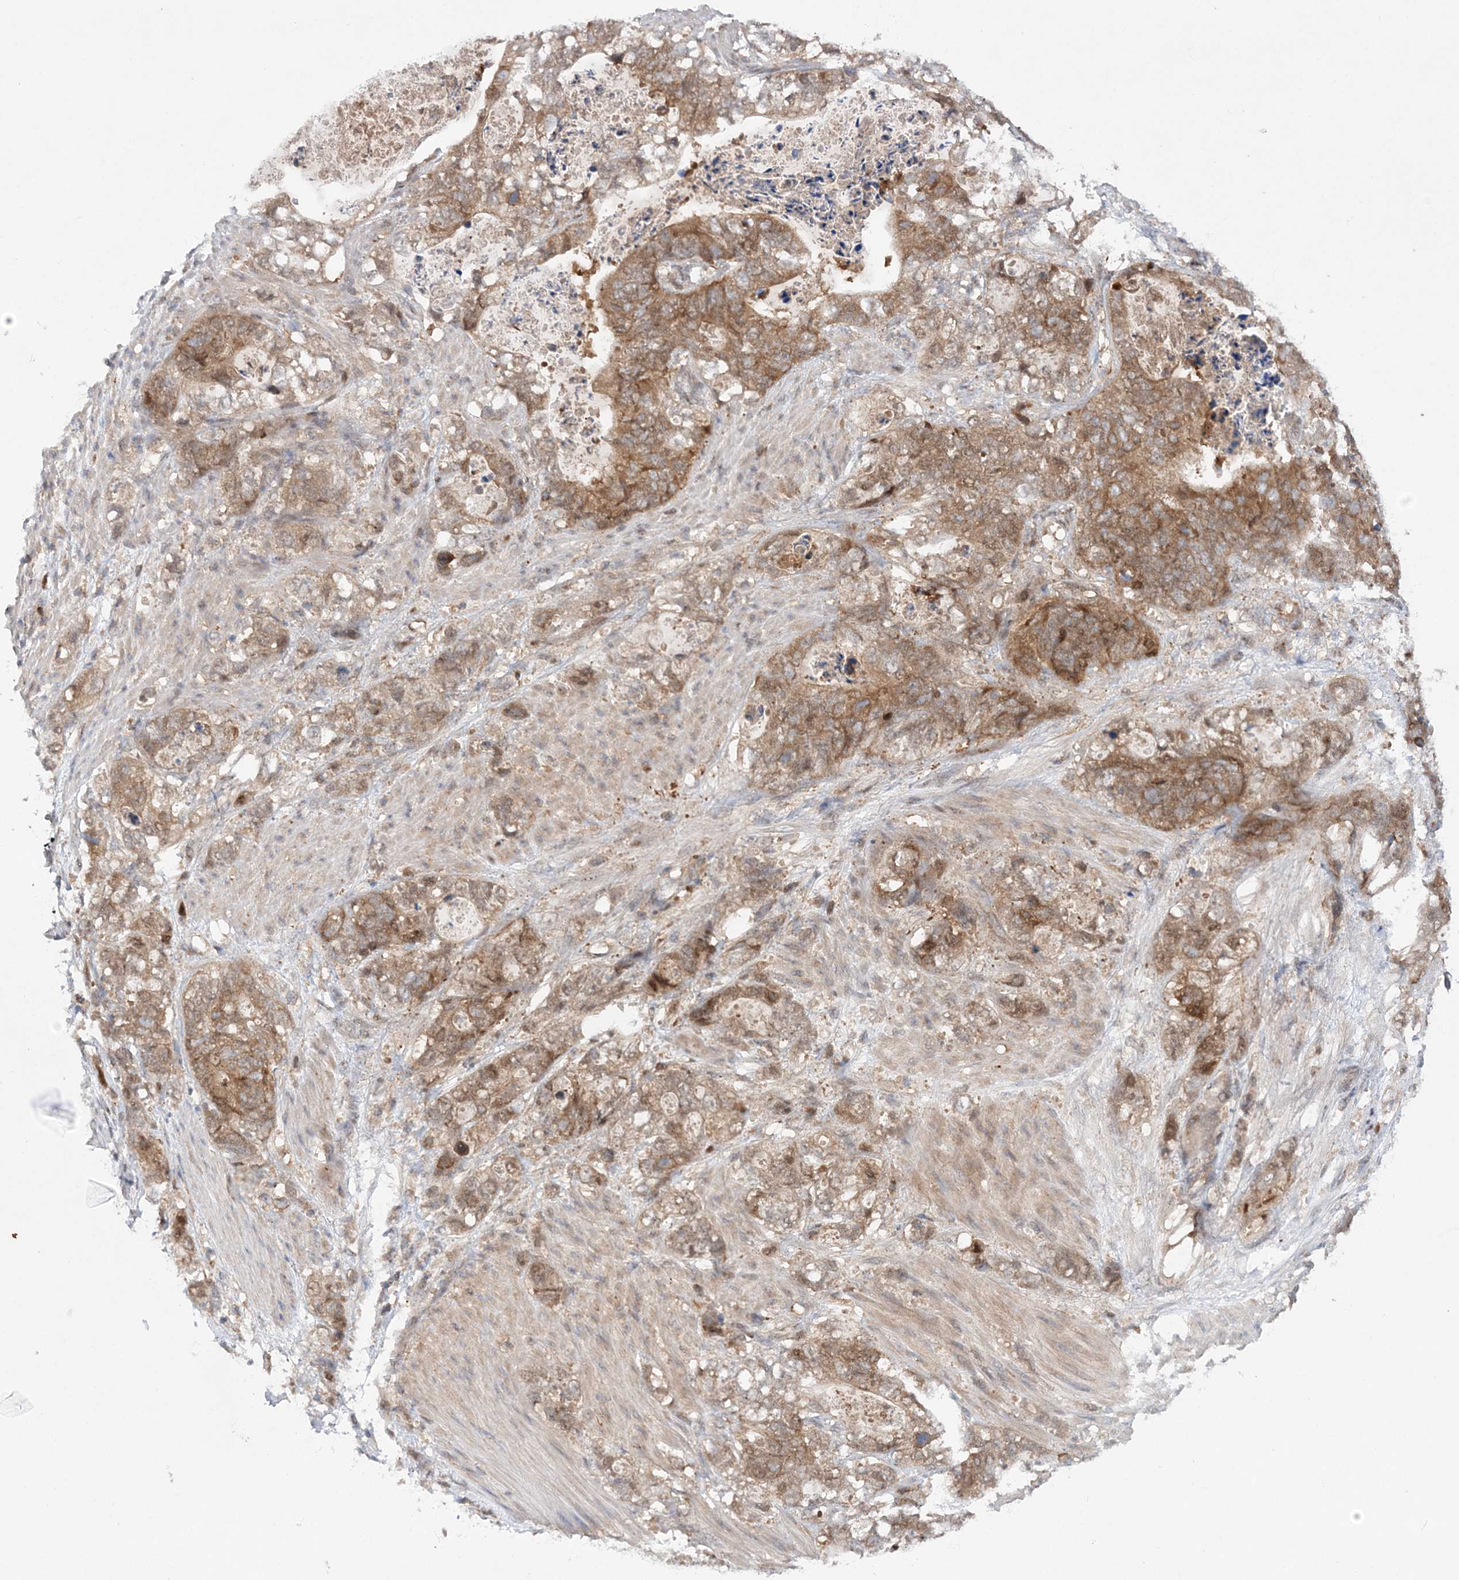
{"staining": {"intensity": "moderate", "quantity": ">75%", "location": "cytoplasmic/membranous"}, "tissue": "stomach cancer", "cell_type": "Tumor cells", "image_type": "cancer", "snomed": [{"axis": "morphology", "description": "Normal tissue, NOS"}, {"axis": "morphology", "description": "Adenocarcinoma, NOS"}, {"axis": "topography", "description": "Stomach"}], "caption": "This histopathology image reveals IHC staining of human stomach cancer (adenocarcinoma), with medium moderate cytoplasmic/membranous positivity in approximately >75% of tumor cells.", "gene": "NIF3L1", "patient": {"sex": "female", "age": 89}}